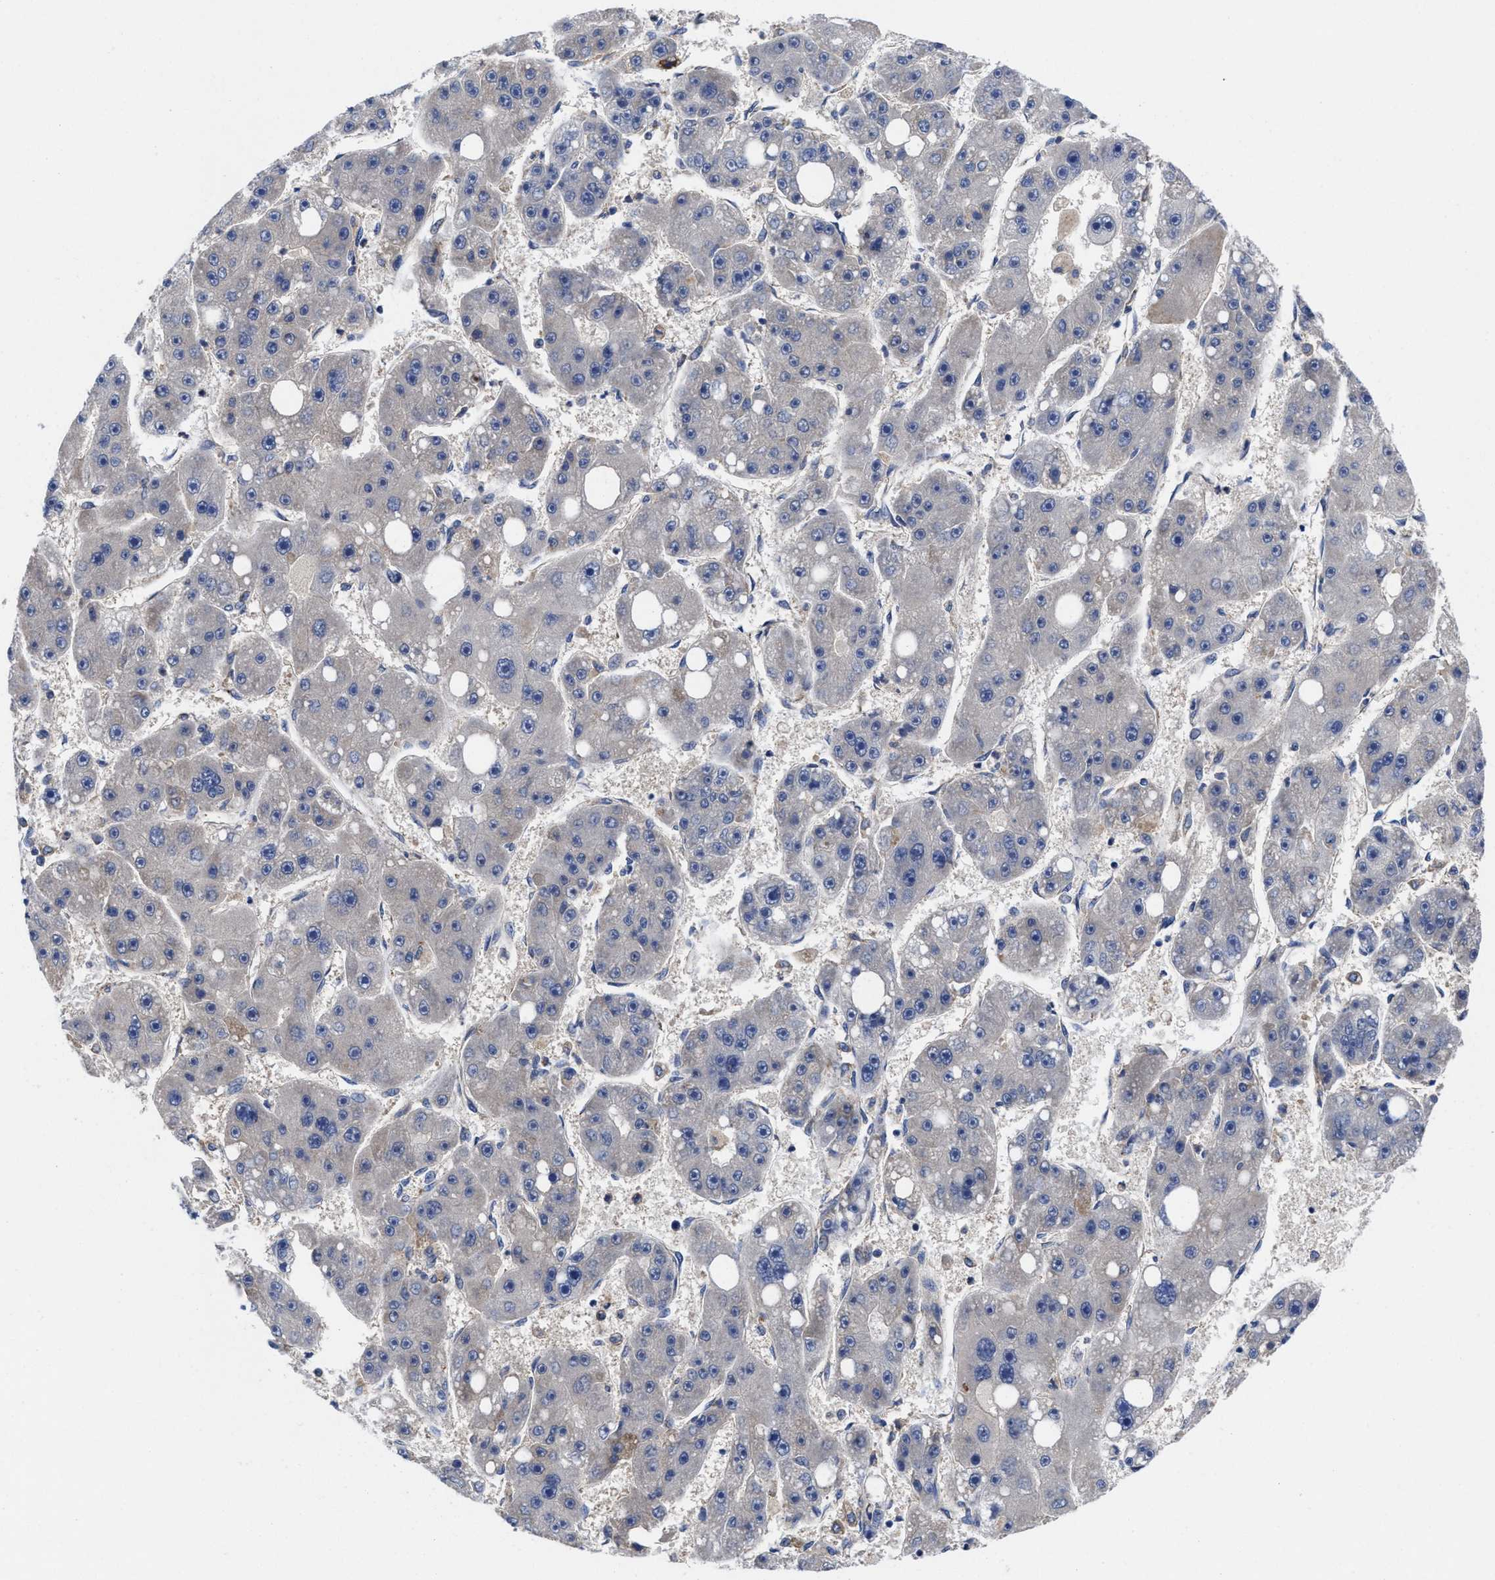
{"staining": {"intensity": "weak", "quantity": "25%-75%", "location": "cytoplasmic/membranous"}, "tissue": "liver cancer", "cell_type": "Tumor cells", "image_type": "cancer", "snomed": [{"axis": "morphology", "description": "Carcinoma, Hepatocellular, NOS"}, {"axis": "topography", "description": "Liver"}], "caption": "The histopathology image exhibits immunohistochemical staining of hepatocellular carcinoma (liver). There is weak cytoplasmic/membranous positivity is identified in approximately 25%-75% of tumor cells.", "gene": "TXNDC17", "patient": {"sex": "female", "age": 61}}